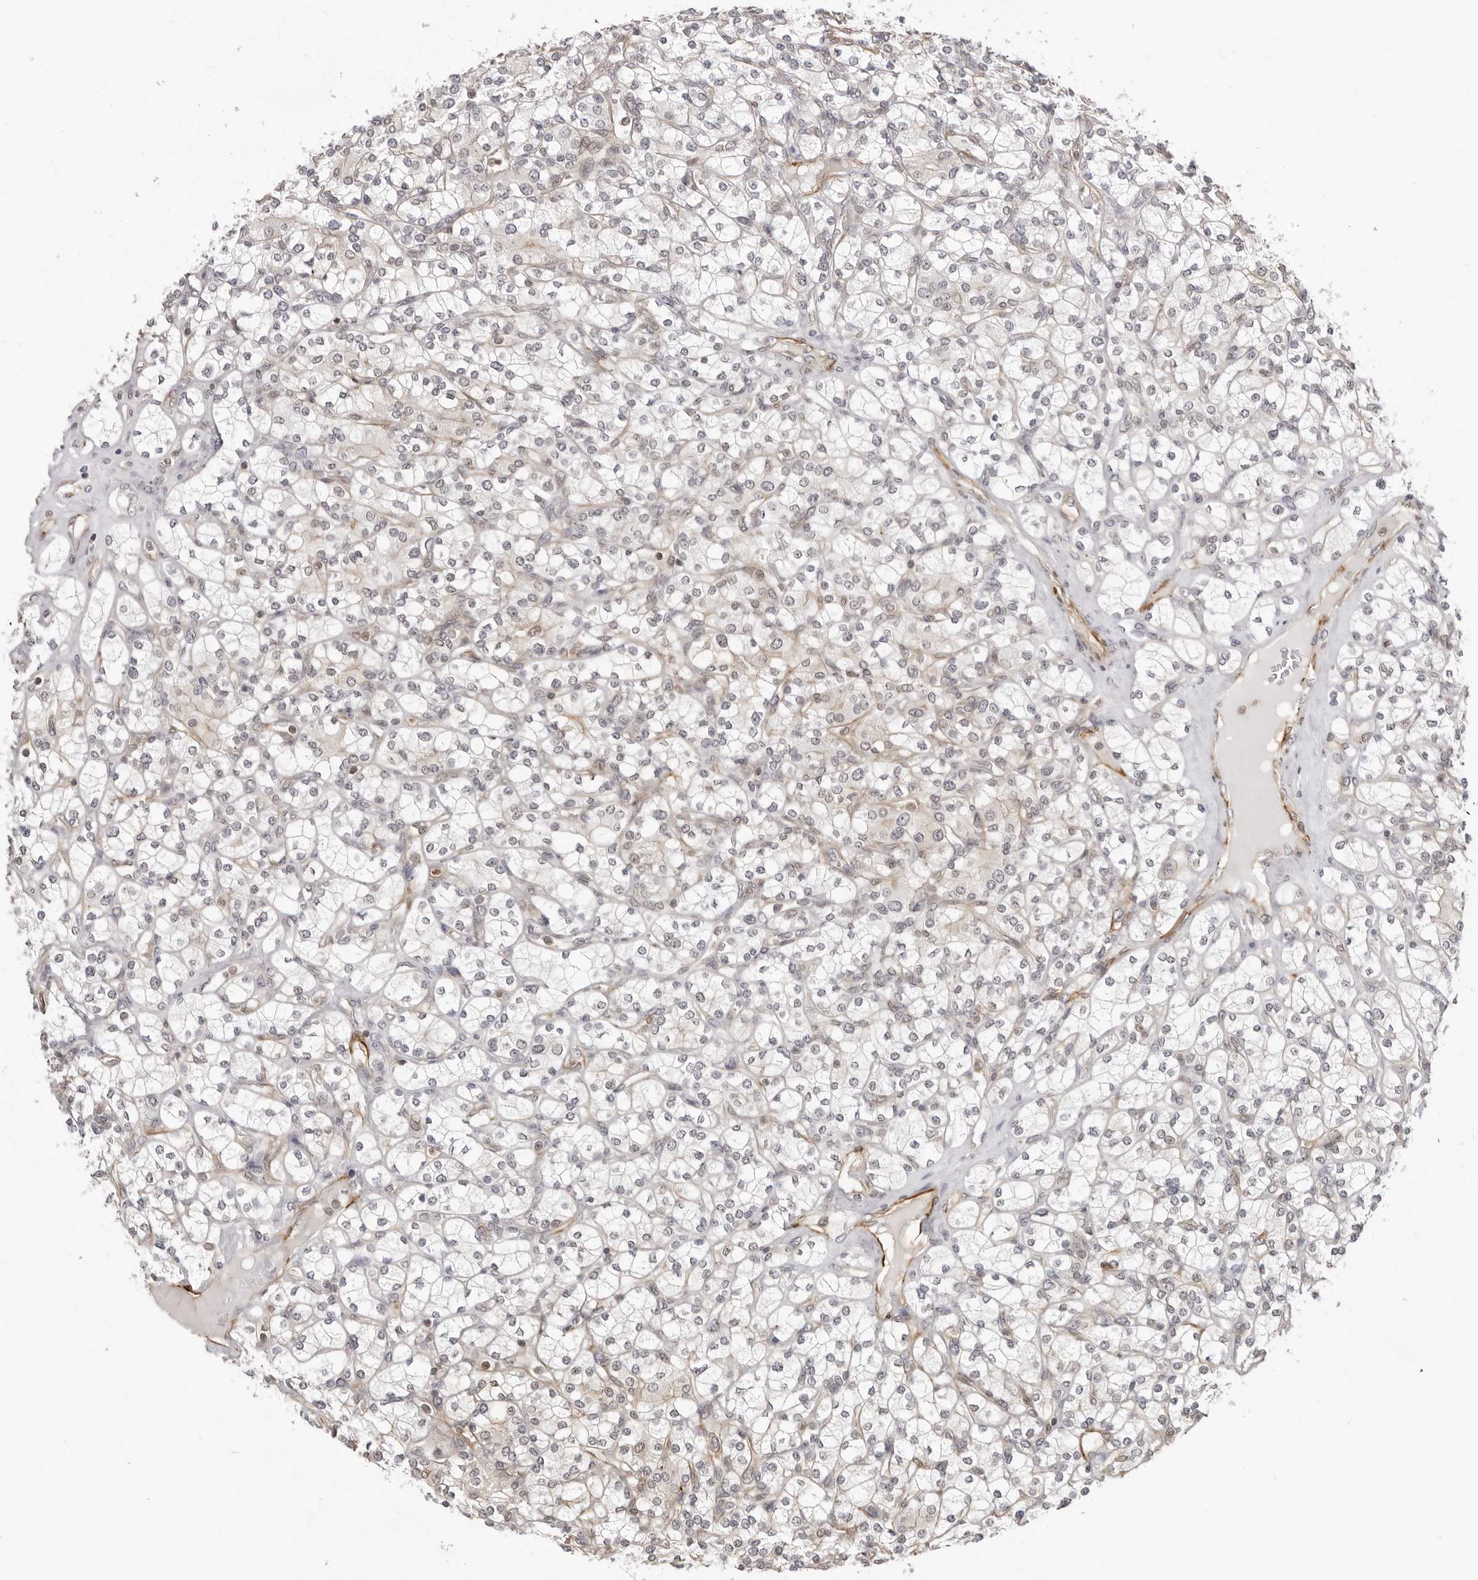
{"staining": {"intensity": "negative", "quantity": "none", "location": "none"}, "tissue": "renal cancer", "cell_type": "Tumor cells", "image_type": "cancer", "snomed": [{"axis": "morphology", "description": "Adenocarcinoma, NOS"}, {"axis": "topography", "description": "Kidney"}], "caption": "This is a image of immunohistochemistry (IHC) staining of renal cancer, which shows no expression in tumor cells.", "gene": "UNK", "patient": {"sex": "male", "age": 77}}